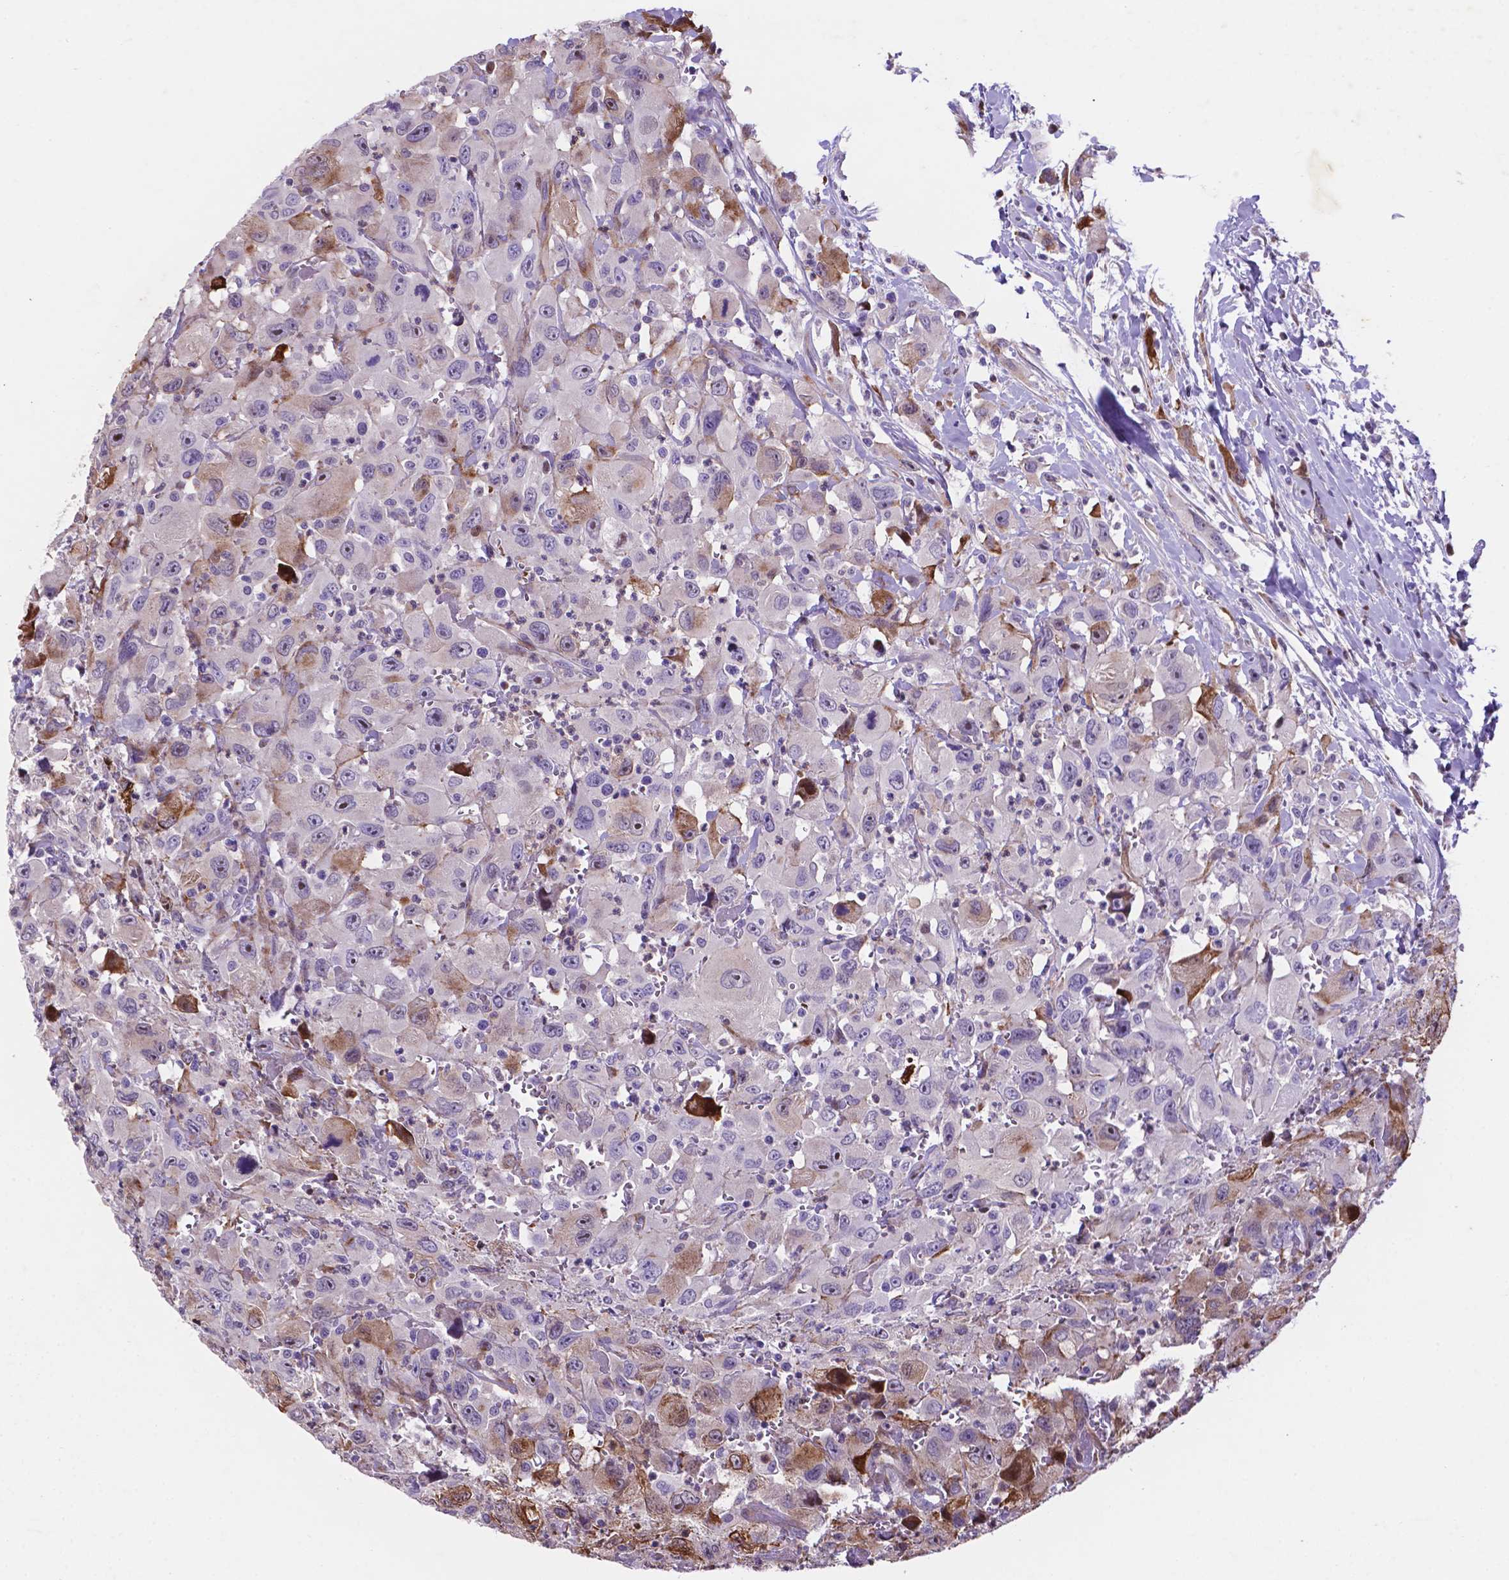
{"staining": {"intensity": "moderate", "quantity": "<25%", "location": "cytoplasmic/membranous,nuclear"}, "tissue": "head and neck cancer", "cell_type": "Tumor cells", "image_type": "cancer", "snomed": [{"axis": "morphology", "description": "Squamous cell carcinoma, NOS"}, {"axis": "morphology", "description": "Squamous cell carcinoma, metastatic, NOS"}, {"axis": "topography", "description": "Oral tissue"}, {"axis": "topography", "description": "Head-Neck"}], "caption": "Immunohistochemical staining of human head and neck metastatic squamous cell carcinoma shows low levels of moderate cytoplasmic/membranous and nuclear protein expression in approximately <25% of tumor cells.", "gene": "TM4SF20", "patient": {"sex": "female", "age": 85}}